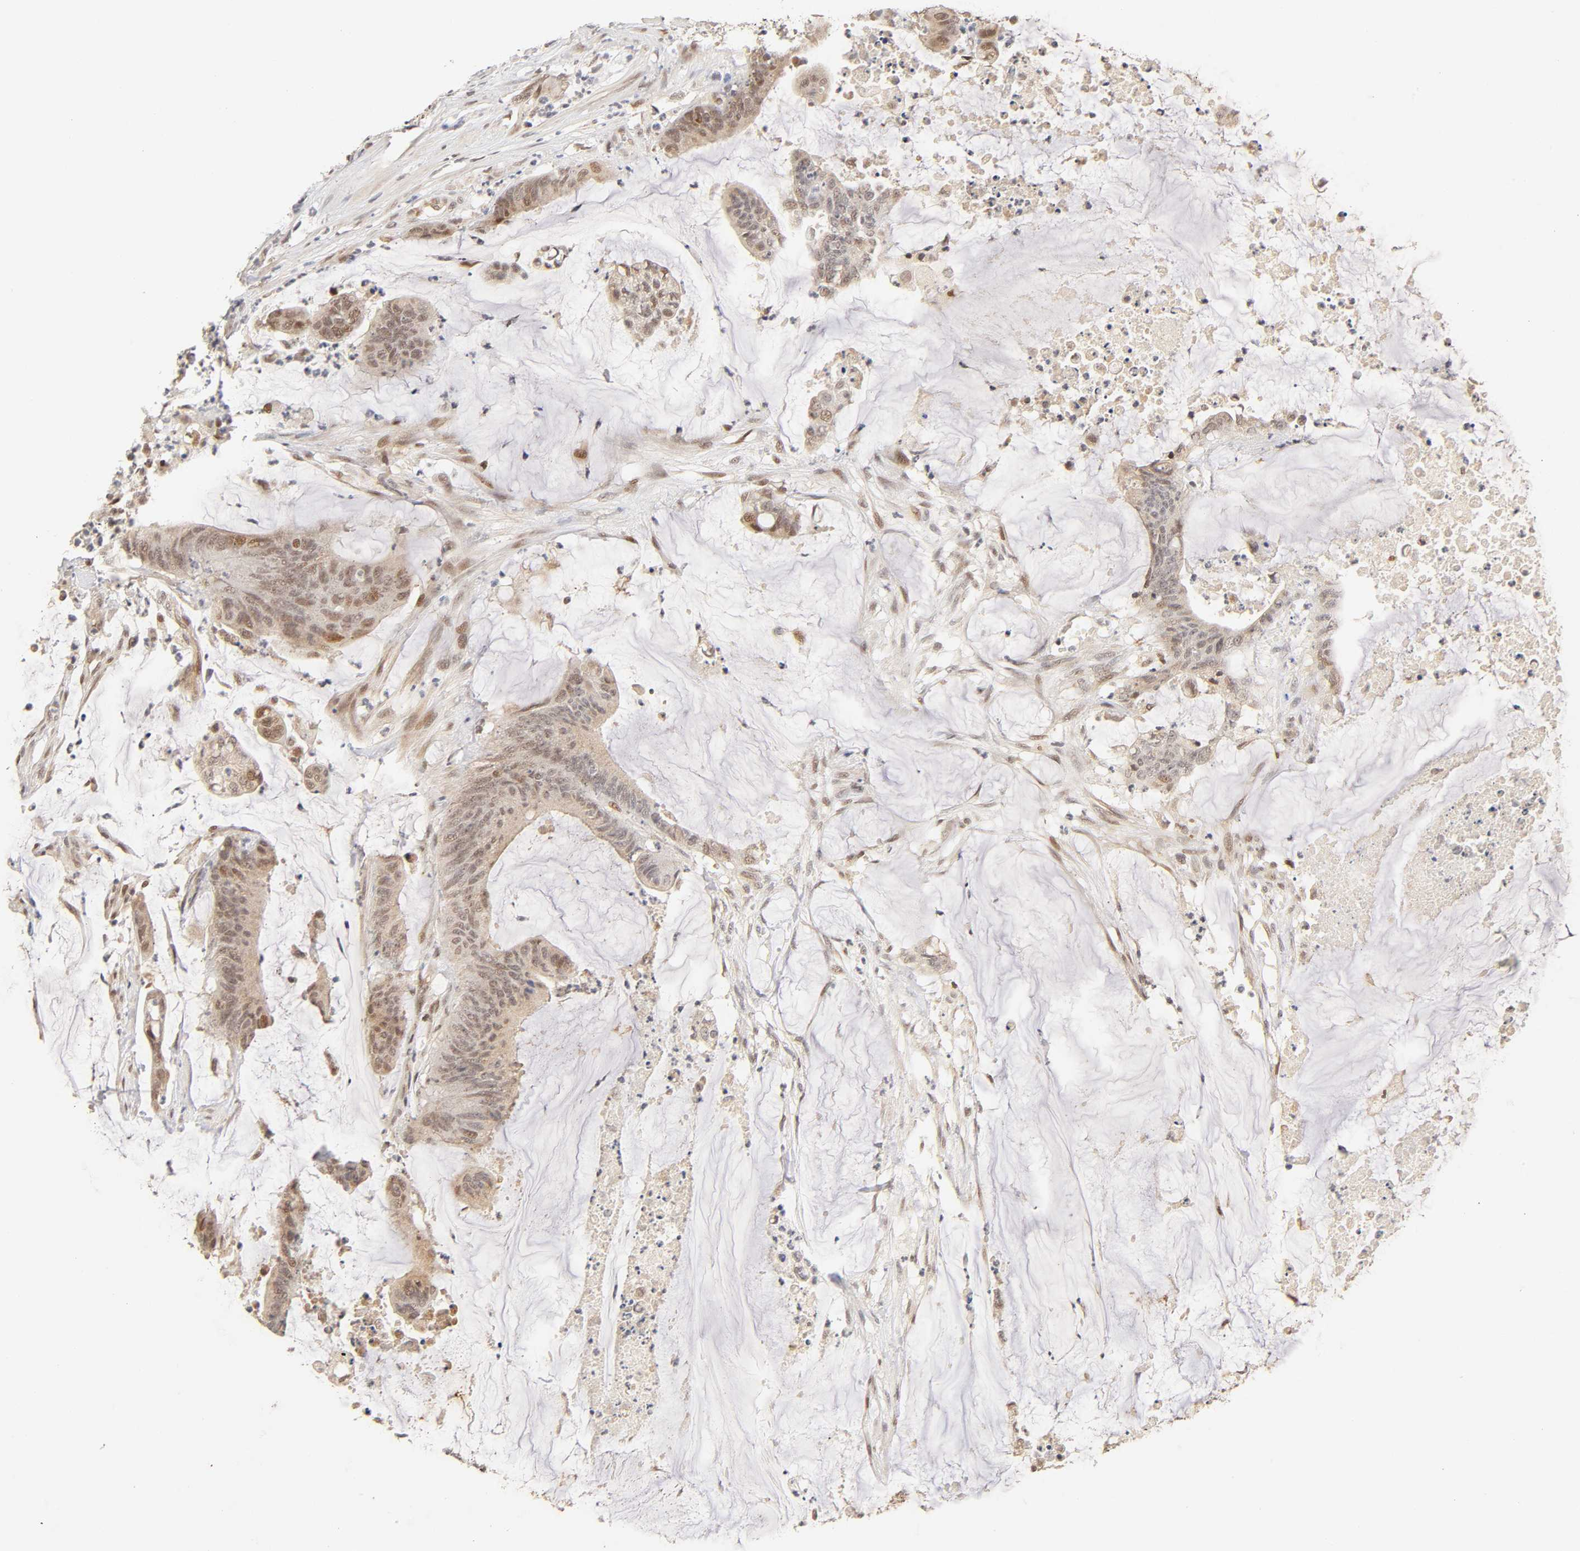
{"staining": {"intensity": "weak", "quantity": "25%-75%", "location": "cytoplasmic/membranous,nuclear"}, "tissue": "colorectal cancer", "cell_type": "Tumor cells", "image_type": "cancer", "snomed": [{"axis": "morphology", "description": "Adenocarcinoma, NOS"}, {"axis": "topography", "description": "Rectum"}], "caption": "An immunohistochemistry histopathology image of neoplastic tissue is shown. Protein staining in brown labels weak cytoplasmic/membranous and nuclear positivity in adenocarcinoma (colorectal) within tumor cells.", "gene": "TAF10", "patient": {"sex": "female", "age": 66}}